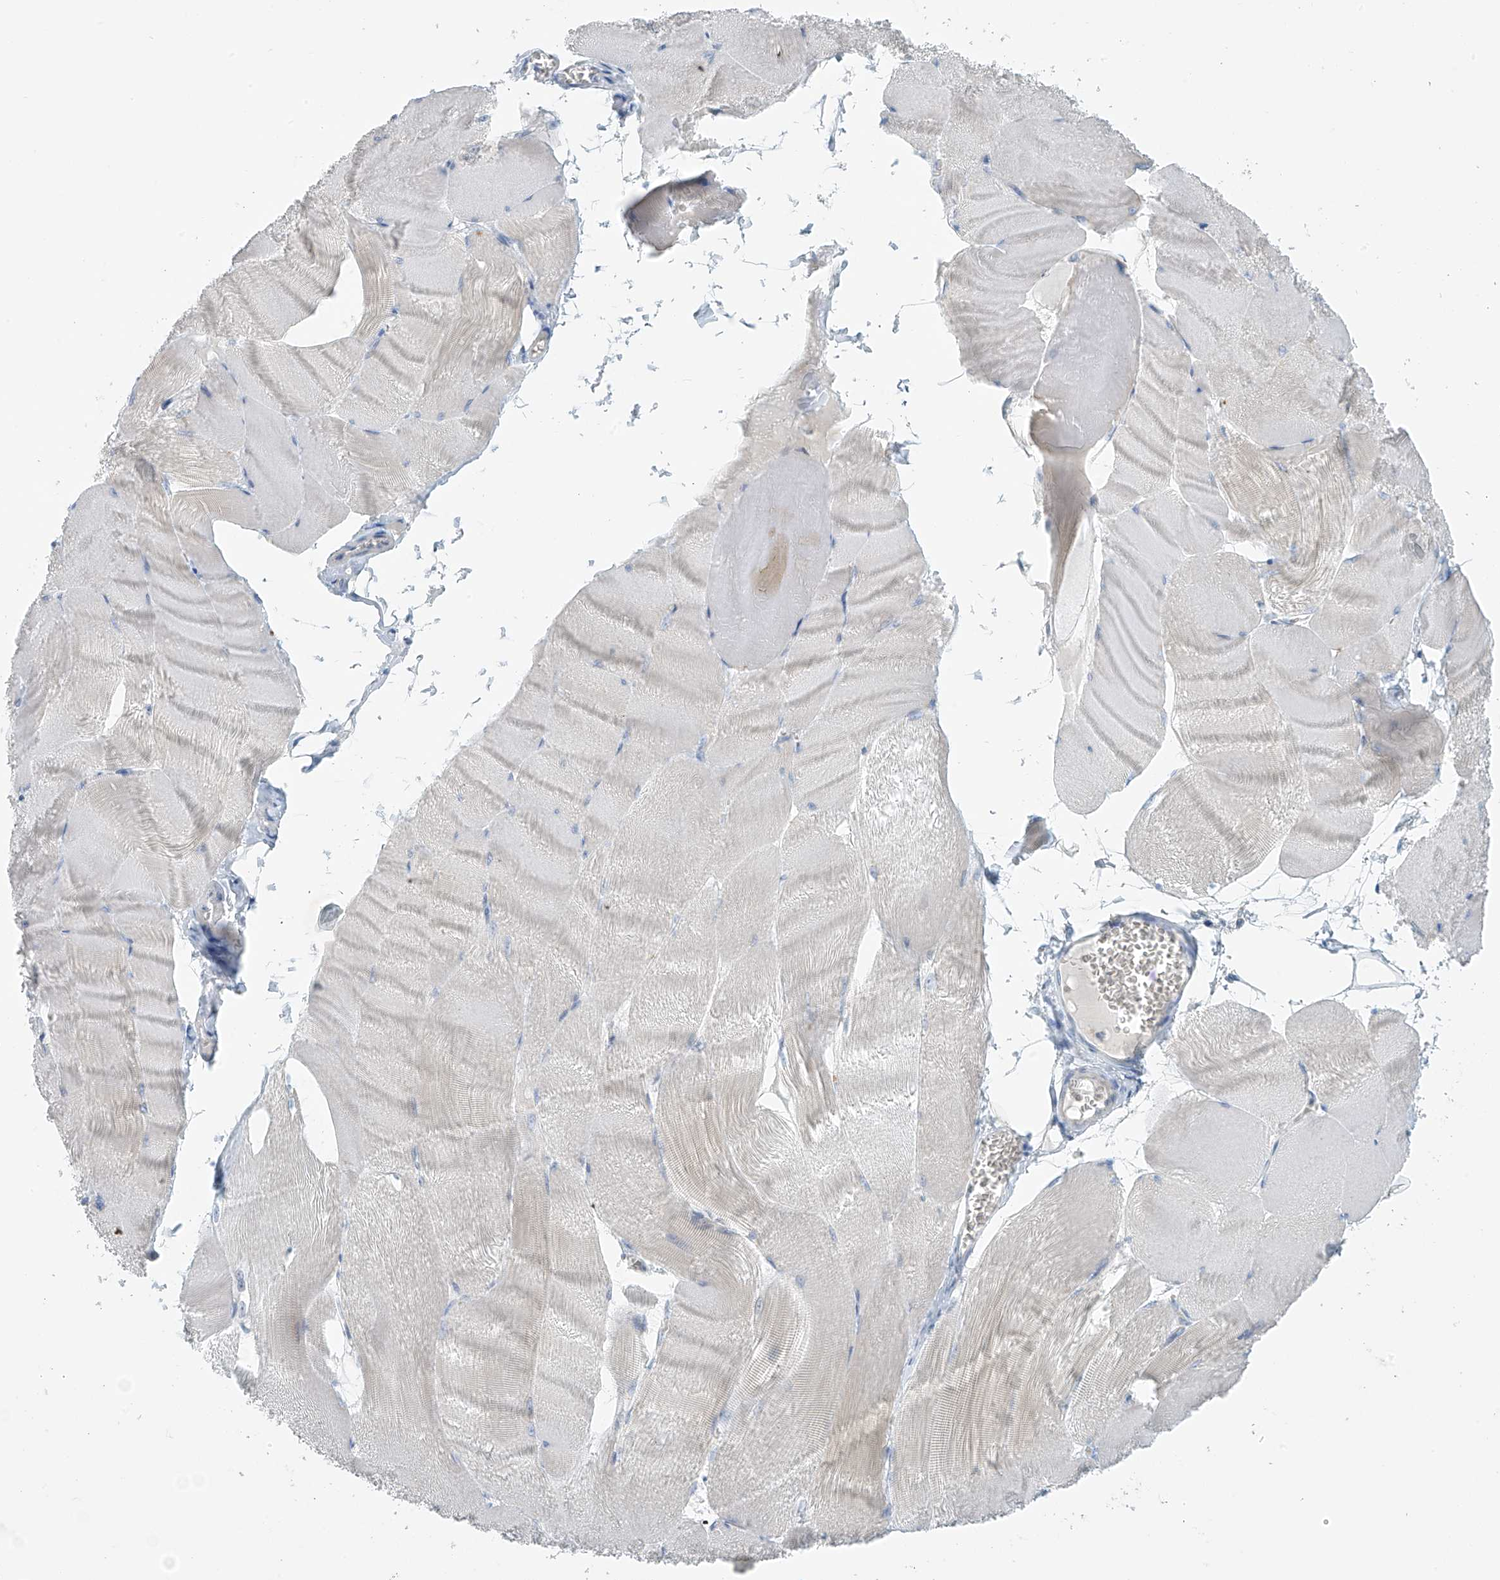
{"staining": {"intensity": "weak", "quantity": "<25%", "location": "cytoplasmic/membranous"}, "tissue": "skeletal muscle", "cell_type": "Myocytes", "image_type": "normal", "snomed": [{"axis": "morphology", "description": "Normal tissue, NOS"}, {"axis": "morphology", "description": "Basal cell carcinoma"}, {"axis": "topography", "description": "Skeletal muscle"}], "caption": "Immunohistochemistry photomicrograph of unremarkable skeletal muscle: skeletal muscle stained with DAB (3,3'-diaminobenzidine) reveals no significant protein positivity in myocytes. (DAB (3,3'-diaminobenzidine) IHC visualized using brightfield microscopy, high magnification).", "gene": "SLC6A12", "patient": {"sex": "female", "age": 64}}